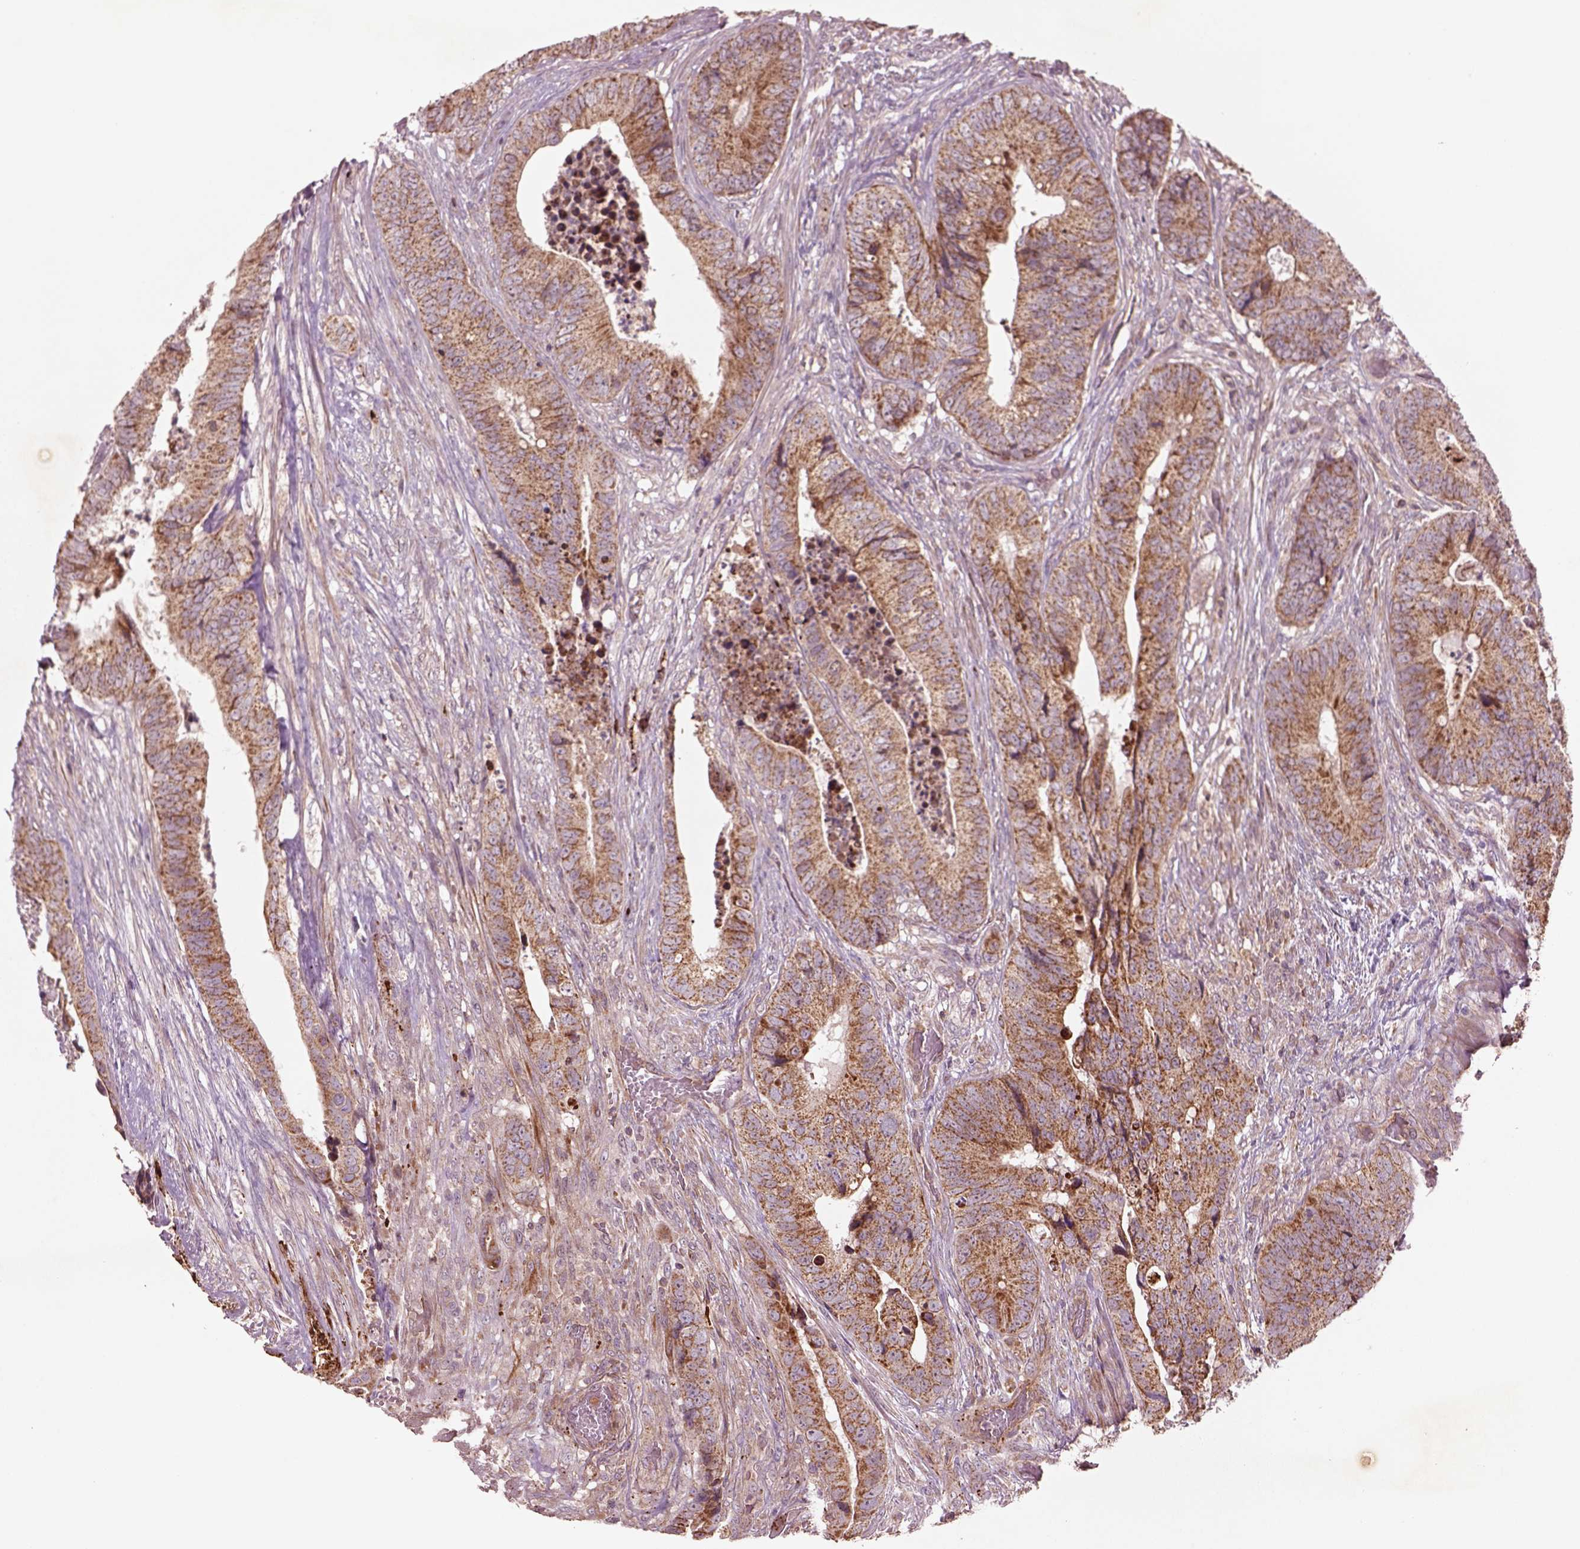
{"staining": {"intensity": "moderate", "quantity": ">75%", "location": "cytoplasmic/membranous"}, "tissue": "colorectal cancer", "cell_type": "Tumor cells", "image_type": "cancer", "snomed": [{"axis": "morphology", "description": "Adenocarcinoma, NOS"}, {"axis": "topography", "description": "Colon"}], "caption": "Colorectal adenocarcinoma was stained to show a protein in brown. There is medium levels of moderate cytoplasmic/membranous expression in approximately >75% of tumor cells. The staining is performed using DAB brown chromogen to label protein expression. The nuclei are counter-stained blue using hematoxylin.", "gene": "SLC25A5", "patient": {"sex": "male", "age": 84}}